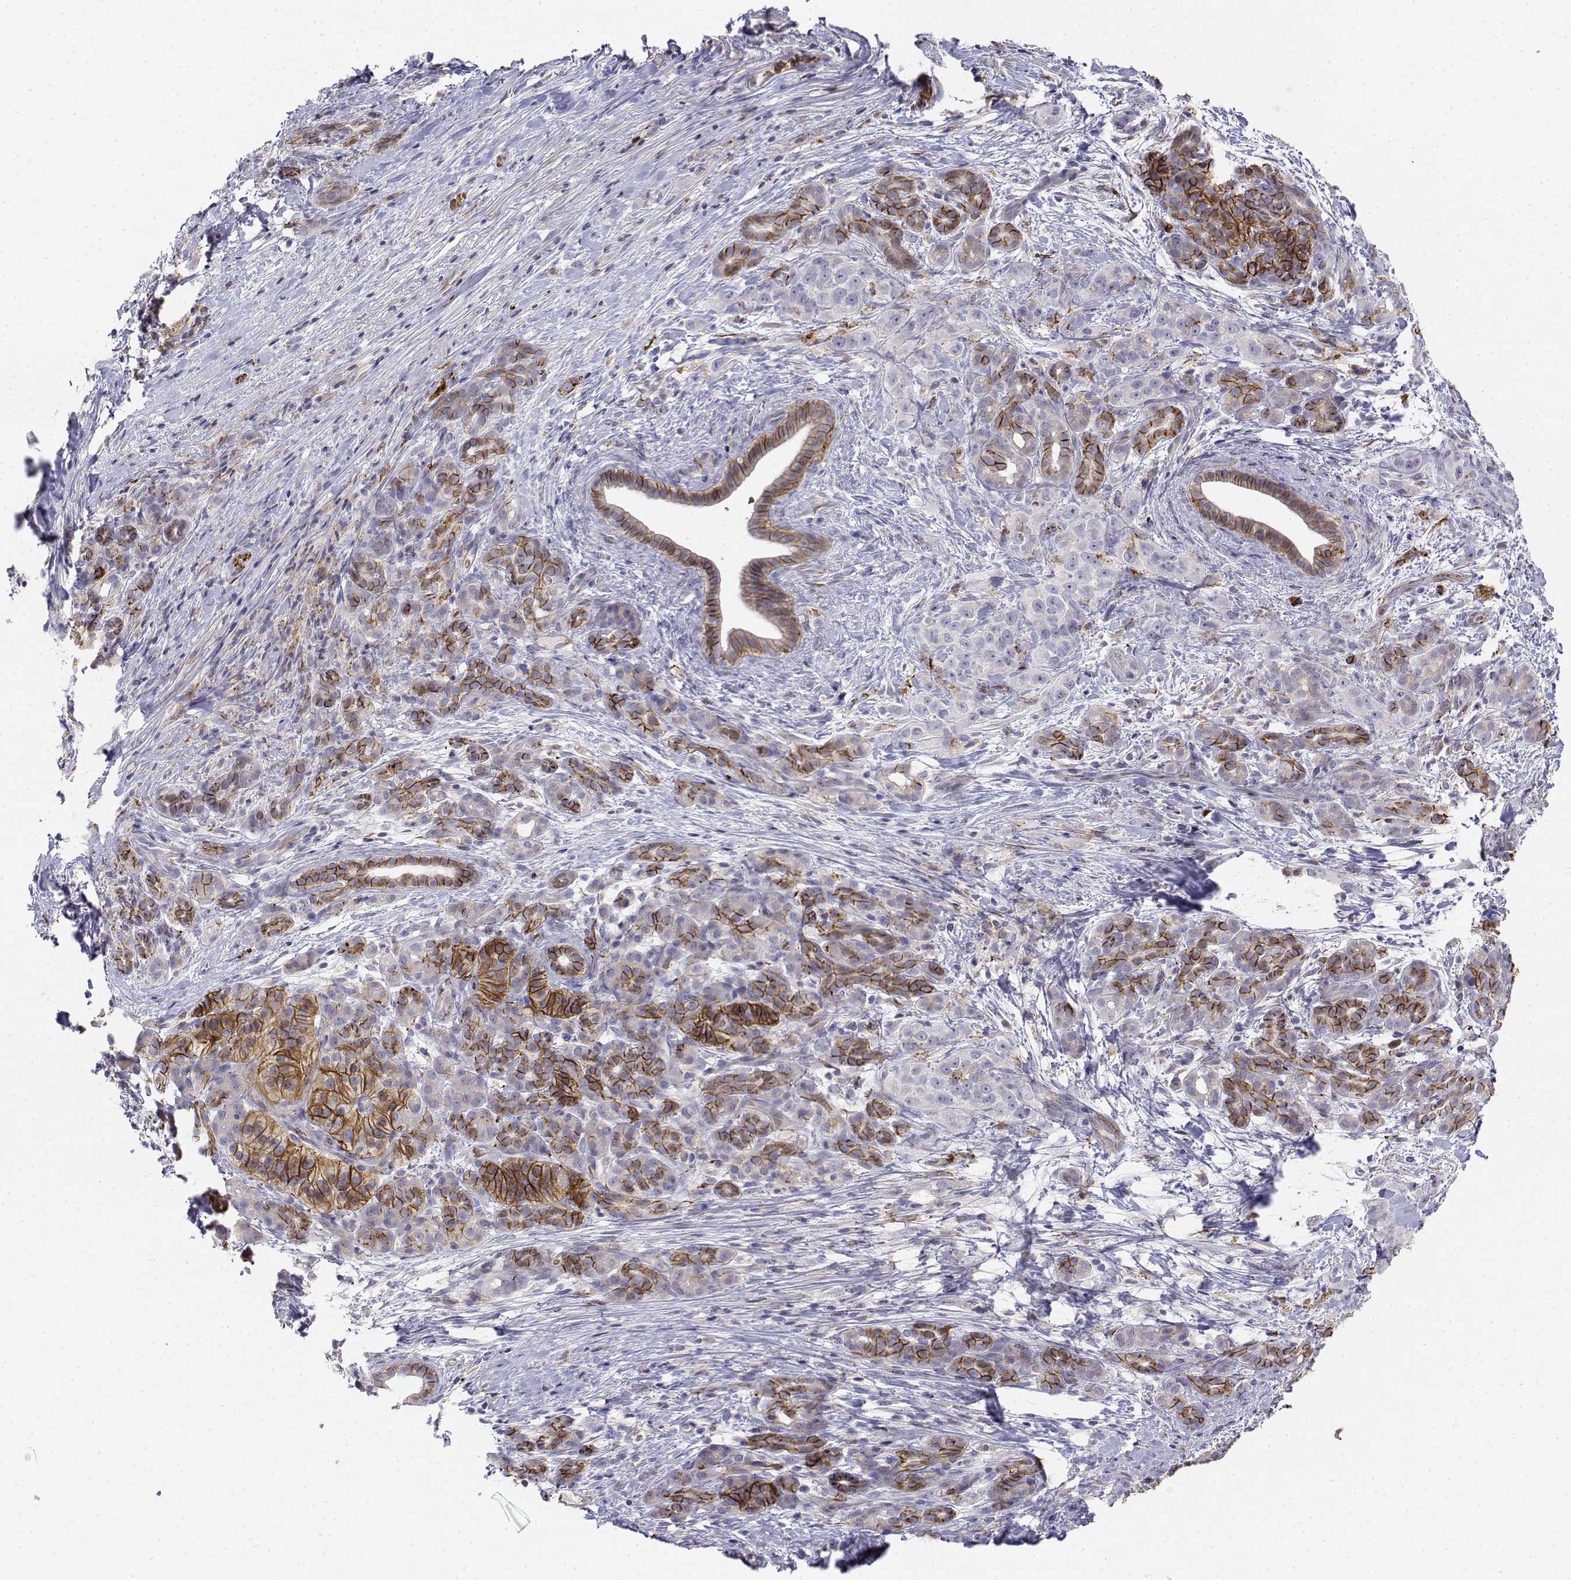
{"staining": {"intensity": "negative", "quantity": "none", "location": "none"}, "tissue": "pancreatic cancer", "cell_type": "Tumor cells", "image_type": "cancer", "snomed": [{"axis": "morphology", "description": "Adenocarcinoma, NOS"}, {"axis": "topography", "description": "Pancreas"}], "caption": "Immunohistochemistry image of neoplastic tissue: human pancreatic cancer (adenocarcinoma) stained with DAB (3,3'-diaminobenzidine) demonstrates no significant protein staining in tumor cells.", "gene": "CADM1", "patient": {"sex": "male", "age": 44}}